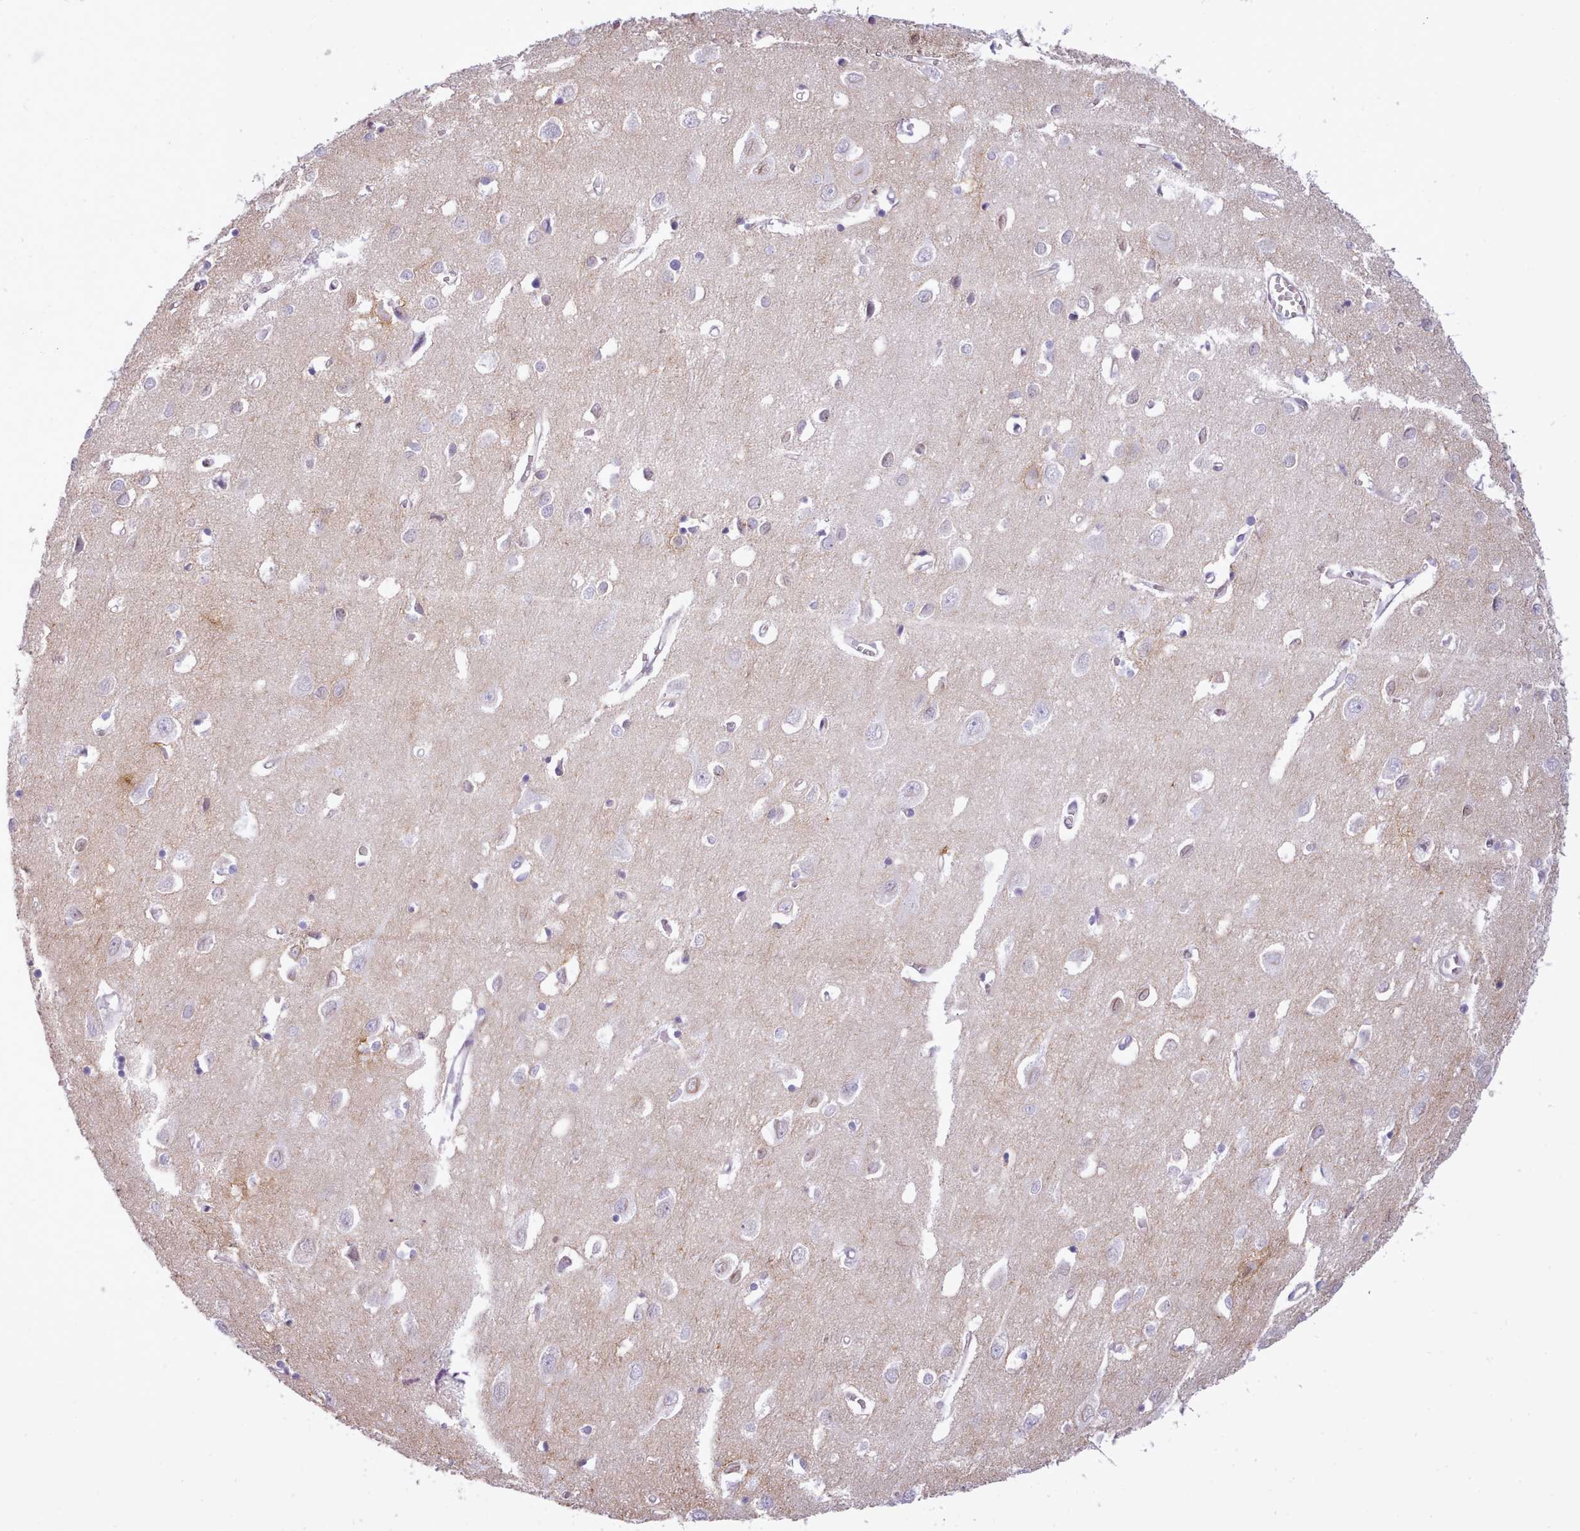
{"staining": {"intensity": "negative", "quantity": "none", "location": "none"}, "tissue": "cerebral cortex", "cell_type": "Endothelial cells", "image_type": "normal", "snomed": [{"axis": "morphology", "description": "Normal tissue, NOS"}, {"axis": "topography", "description": "Cerebral cortex"}], "caption": "DAB (3,3'-diaminobenzidine) immunohistochemical staining of unremarkable cerebral cortex displays no significant positivity in endothelial cells.", "gene": "CYP2A13", "patient": {"sex": "female", "age": 64}}